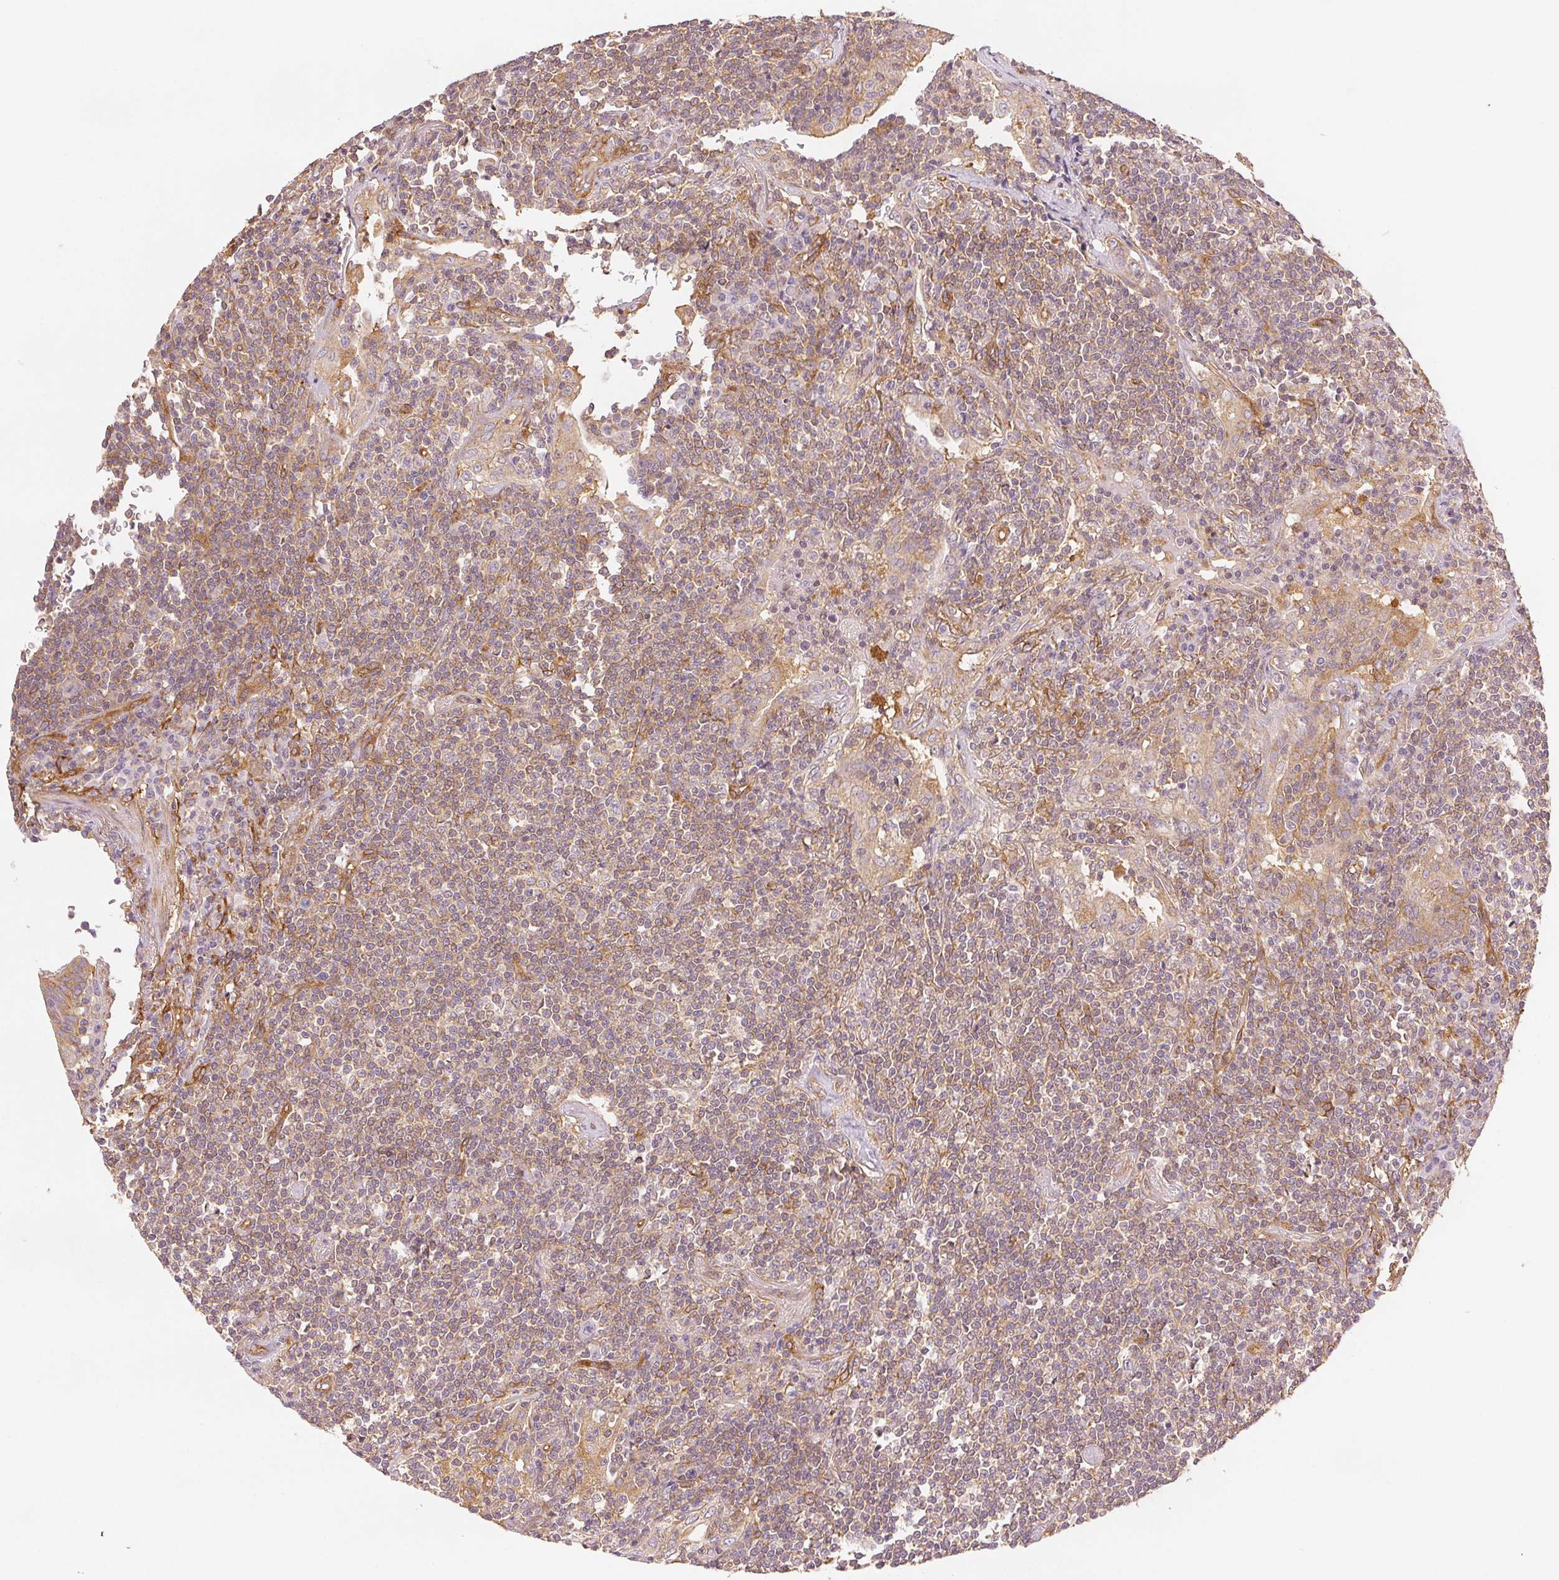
{"staining": {"intensity": "weak", "quantity": "25%-75%", "location": "cytoplasmic/membranous"}, "tissue": "lymphoma", "cell_type": "Tumor cells", "image_type": "cancer", "snomed": [{"axis": "morphology", "description": "Malignant lymphoma, non-Hodgkin's type, Low grade"}, {"axis": "topography", "description": "Lung"}], "caption": "Immunohistochemistry of lymphoma reveals low levels of weak cytoplasmic/membranous expression in approximately 25%-75% of tumor cells.", "gene": "DIAPH2", "patient": {"sex": "female", "age": 71}}